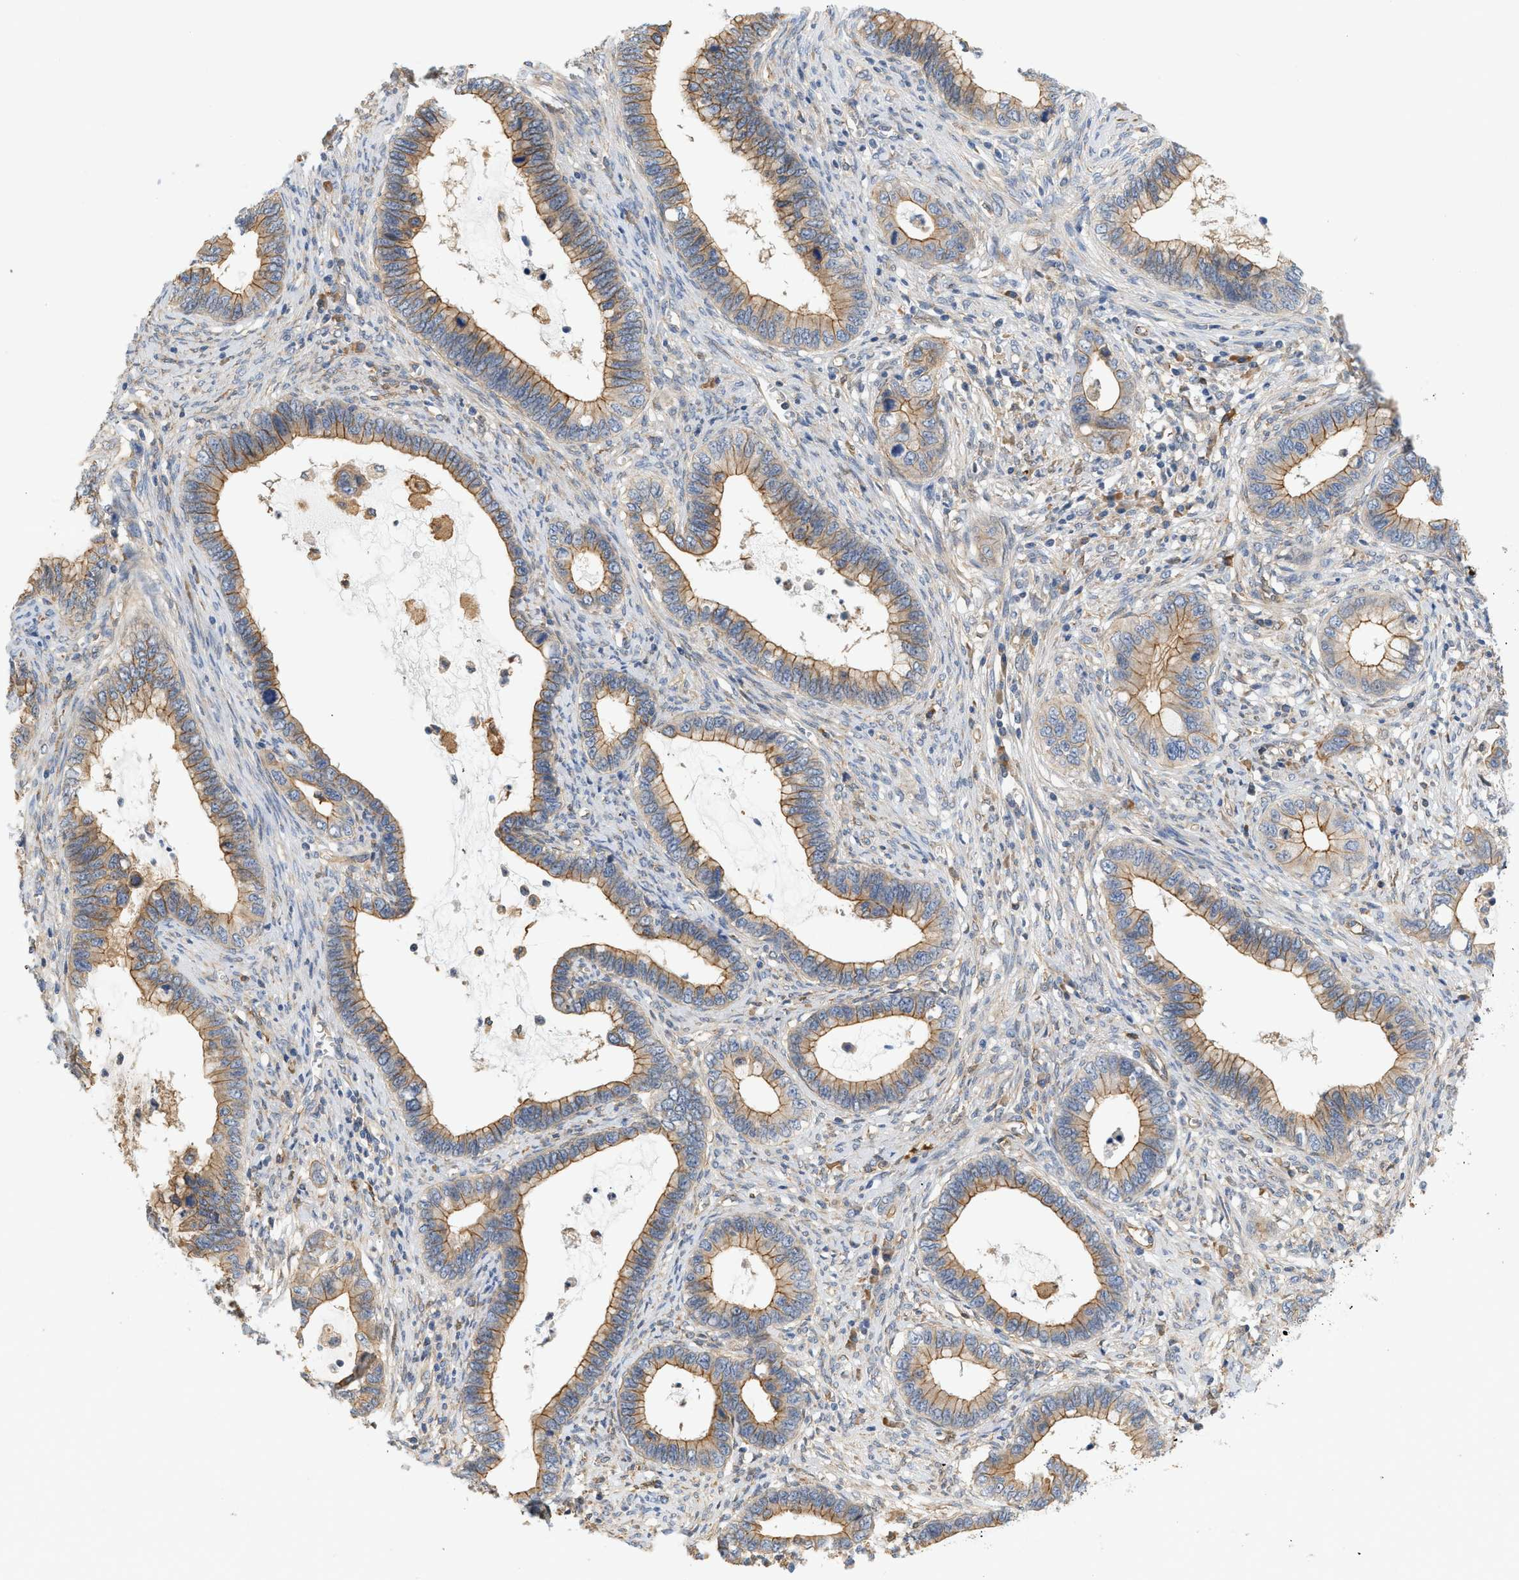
{"staining": {"intensity": "moderate", "quantity": ">75%", "location": "cytoplasmic/membranous"}, "tissue": "cervical cancer", "cell_type": "Tumor cells", "image_type": "cancer", "snomed": [{"axis": "morphology", "description": "Adenocarcinoma, NOS"}, {"axis": "topography", "description": "Cervix"}], "caption": "Moderate cytoplasmic/membranous protein expression is seen in approximately >75% of tumor cells in cervical cancer.", "gene": "CTXN1", "patient": {"sex": "female", "age": 44}}